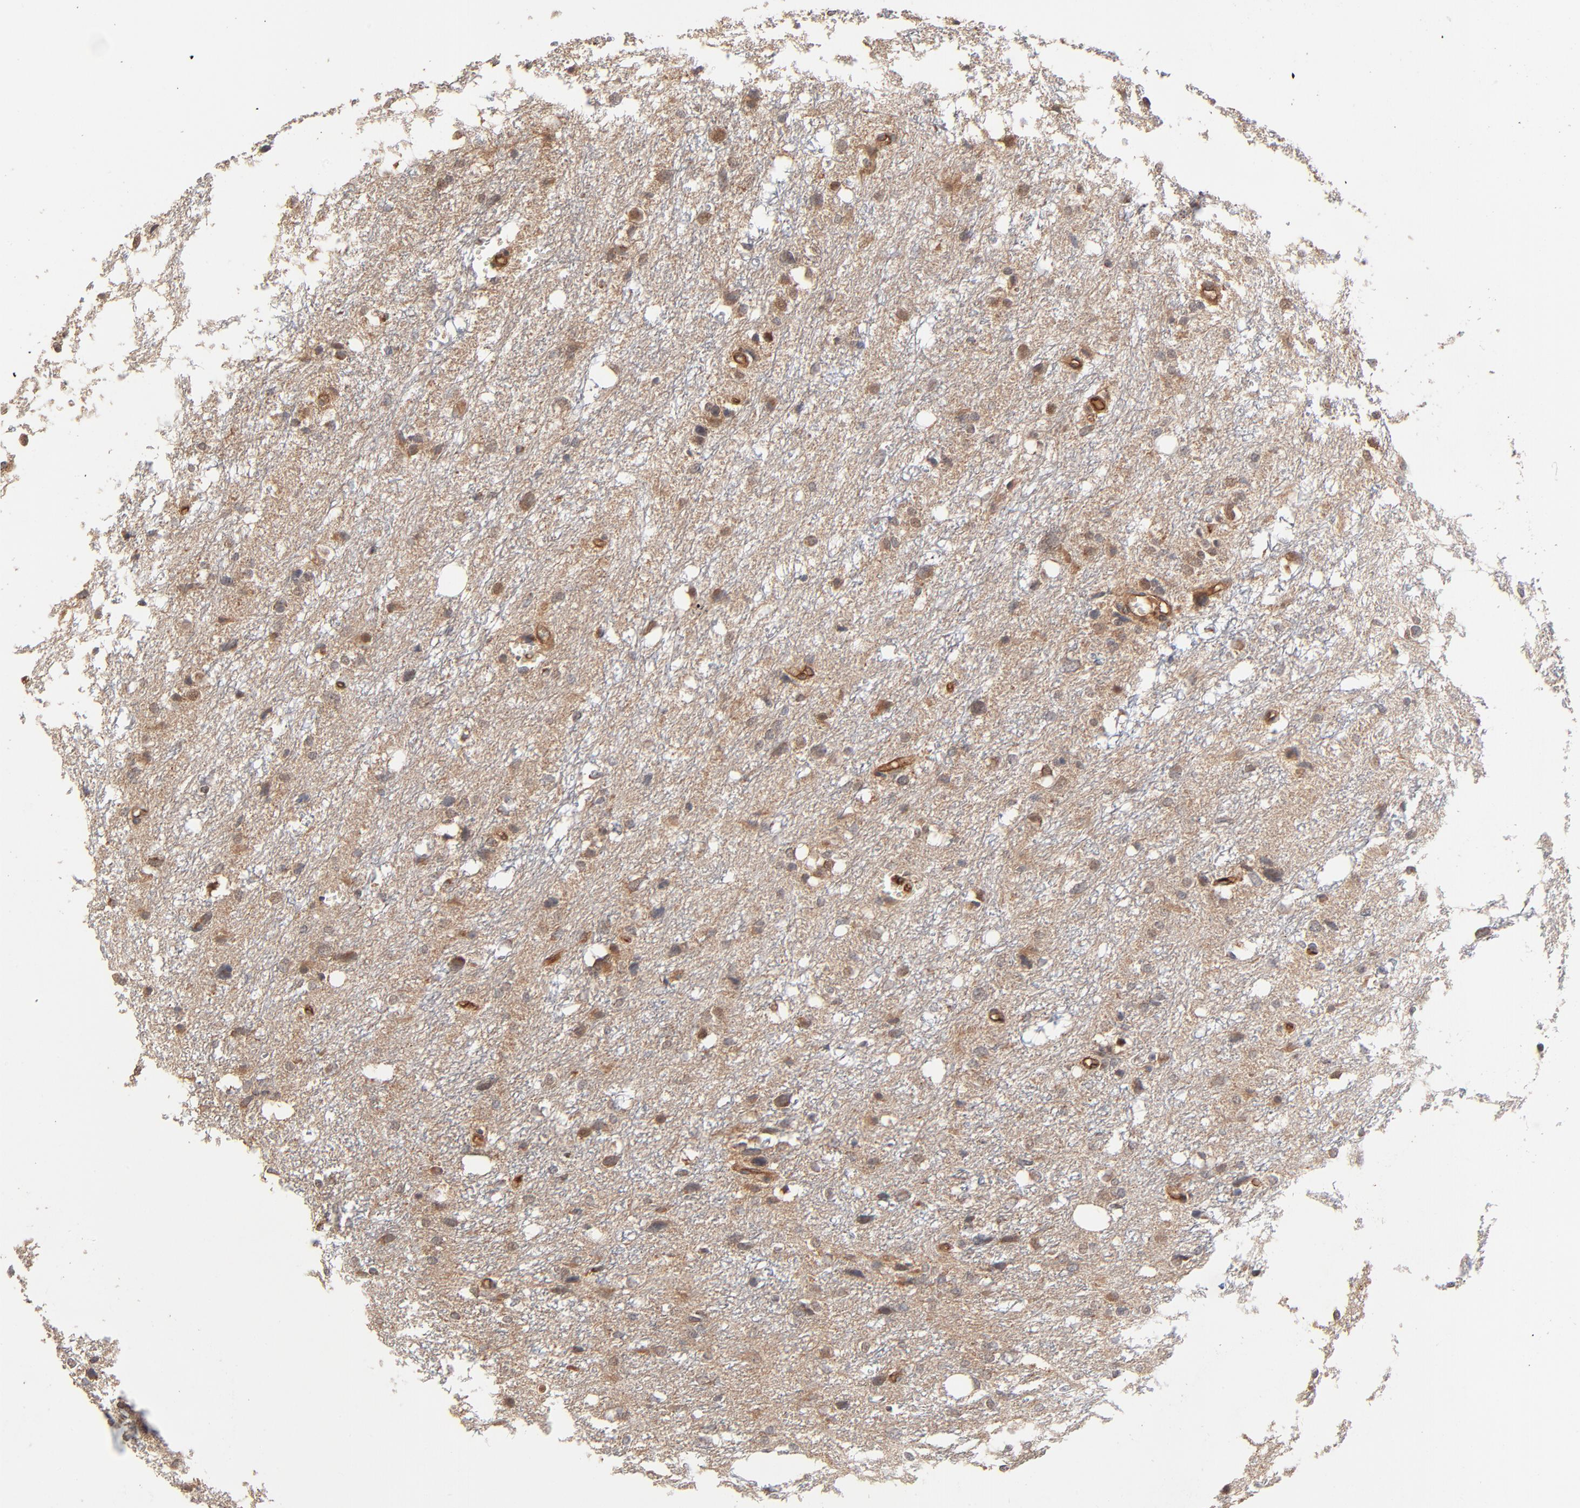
{"staining": {"intensity": "moderate", "quantity": ">75%", "location": "cytoplasmic/membranous,nuclear"}, "tissue": "glioma", "cell_type": "Tumor cells", "image_type": "cancer", "snomed": [{"axis": "morphology", "description": "Glioma, malignant, High grade"}, {"axis": "topography", "description": "Brain"}], "caption": "Immunohistochemical staining of glioma exhibits moderate cytoplasmic/membranous and nuclear protein expression in approximately >75% of tumor cells.", "gene": "ABLIM3", "patient": {"sex": "female", "age": 59}}